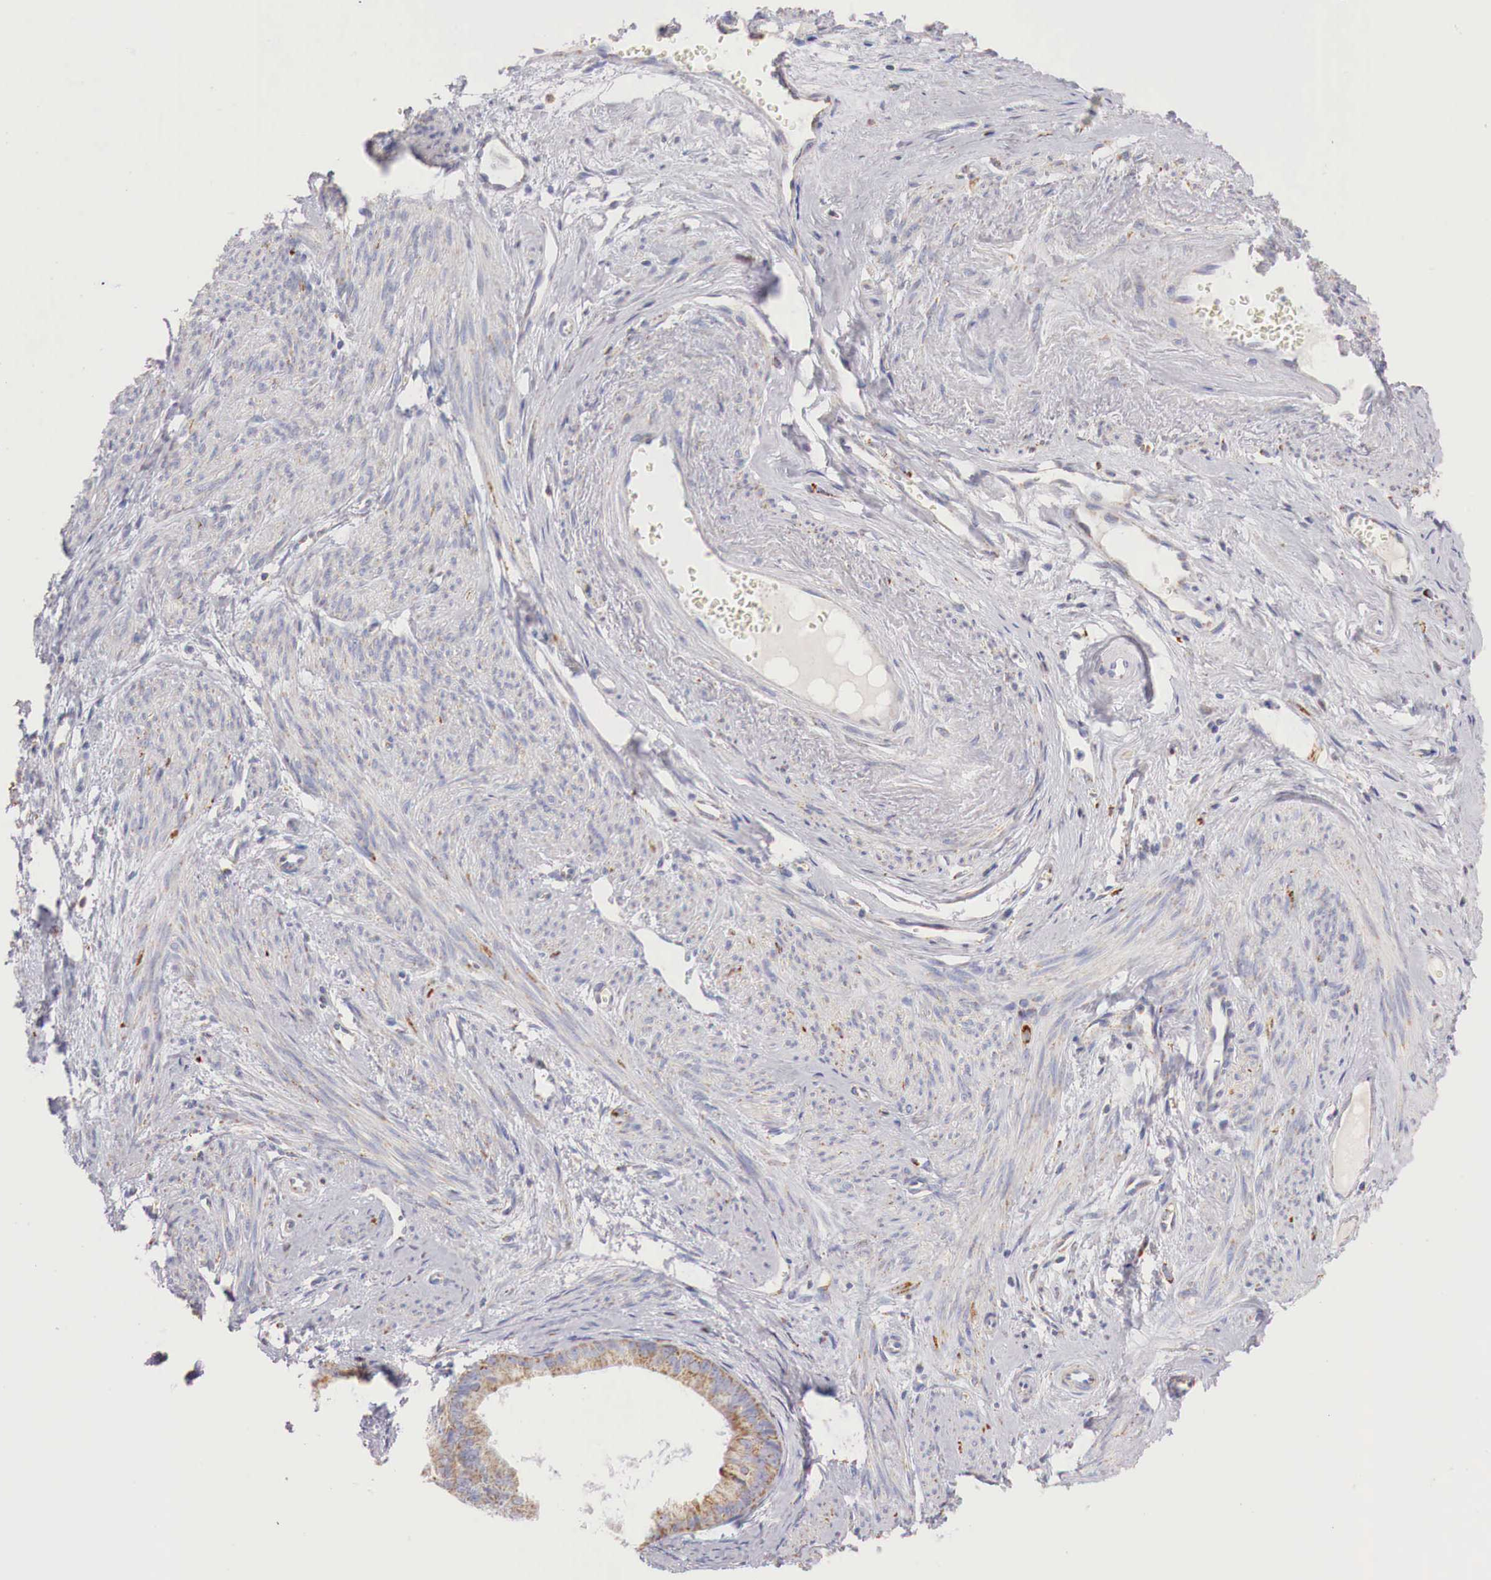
{"staining": {"intensity": "moderate", "quantity": "25%-75%", "location": "cytoplasmic/membranous"}, "tissue": "endometrial cancer", "cell_type": "Tumor cells", "image_type": "cancer", "snomed": [{"axis": "morphology", "description": "Adenocarcinoma, NOS"}, {"axis": "topography", "description": "Endometrium"}], "caption": "About 25%-75% of tumor cells in adenocarcinoma (endometrial) demonstrate moderate cytoplasmic/membranous protein positivity as visualized by brown immunohistochemical staining.", "gene": "IDH3G", "patient": {"sex": "female", "age": 76}}